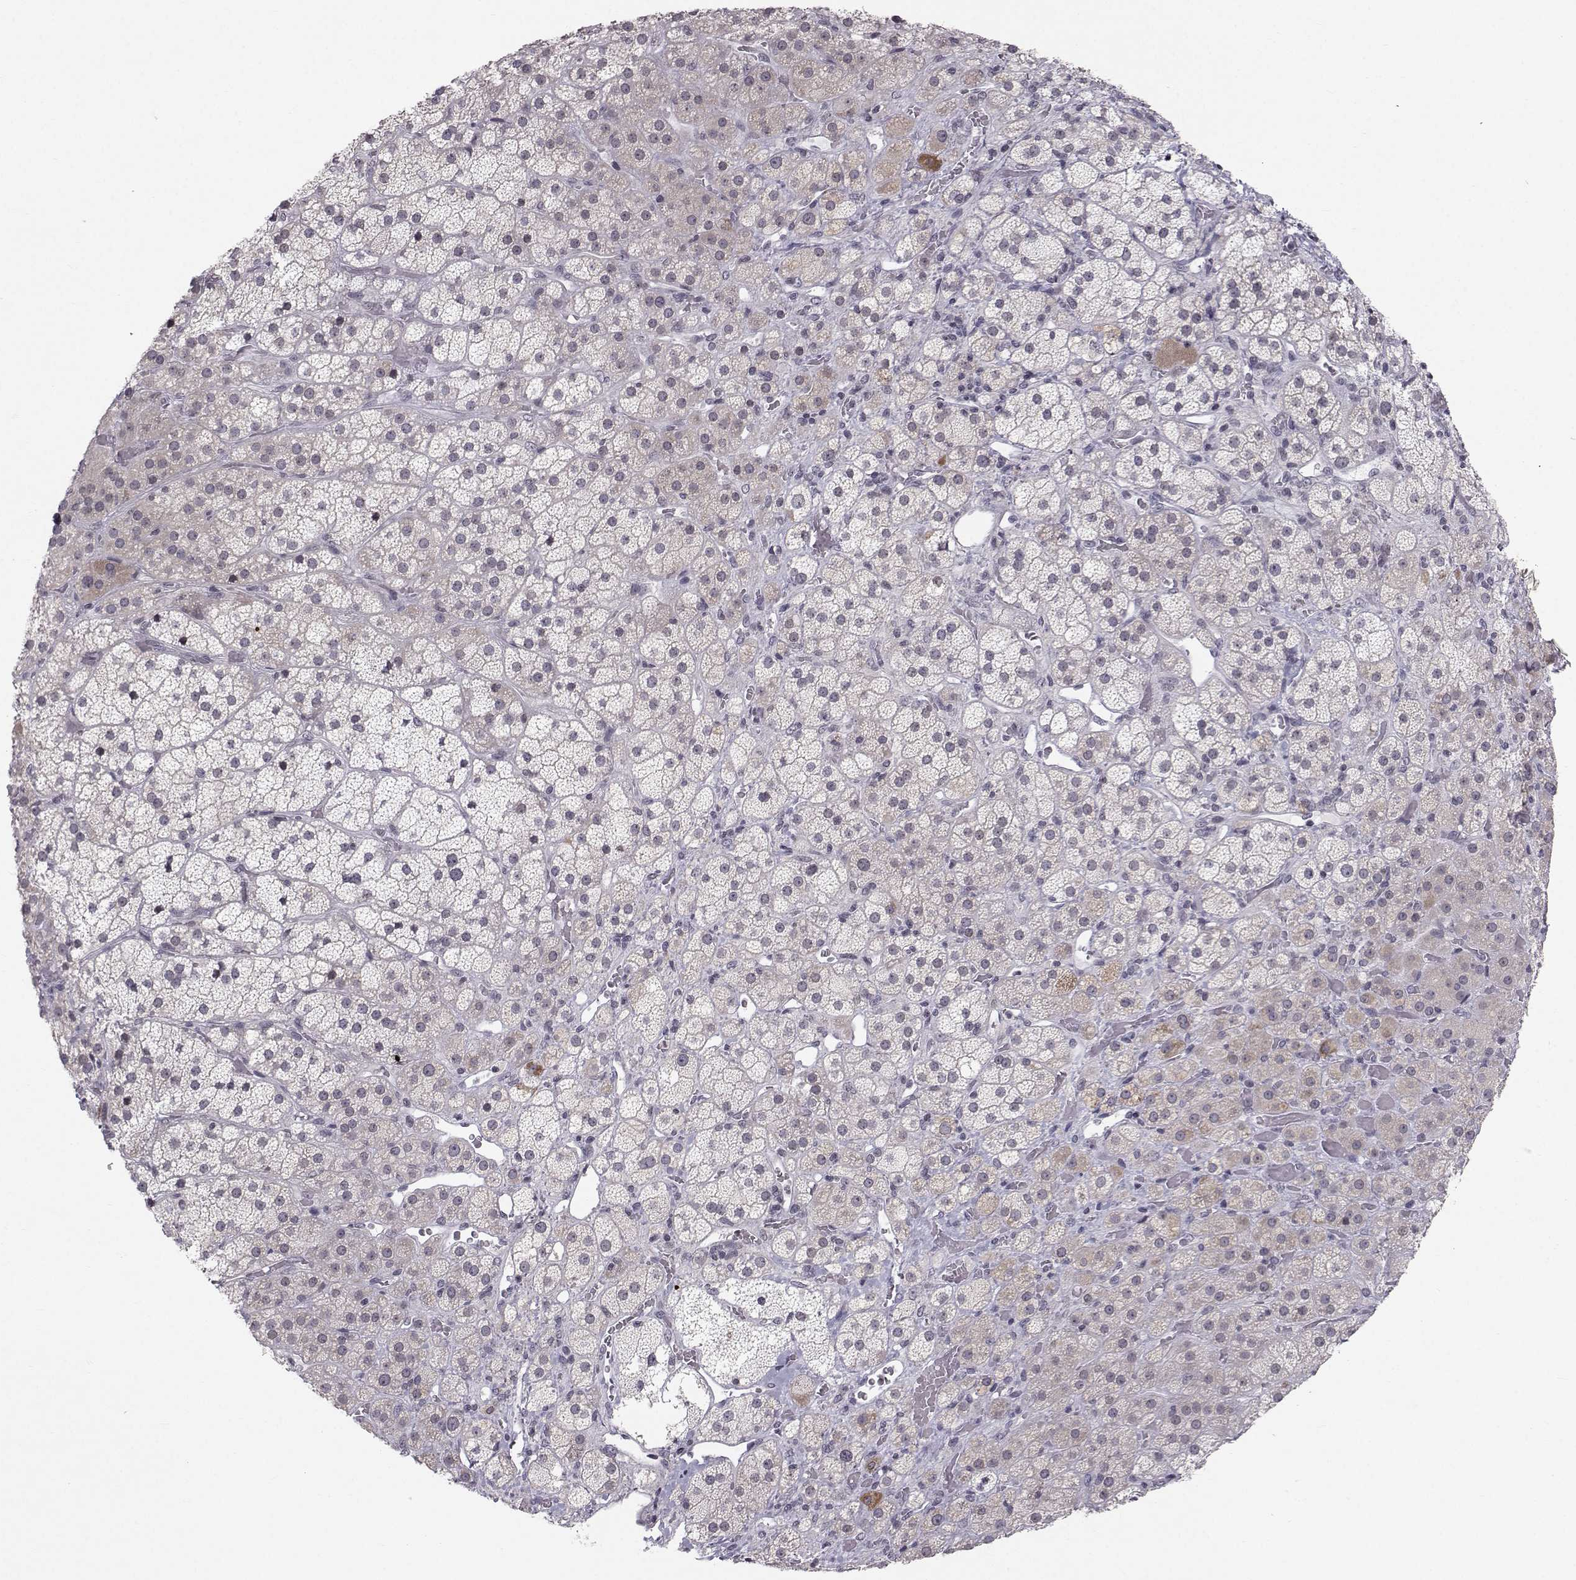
{"staining": {"intensity": "weak", "quantity": "<25%", "location": "cytoplasmic/membranous"}, "tissue": "adrenal gland", "cell_type": "Glandular cells", "image_type": "normal", "snomed": [{"axis": "morphology", "description": "Normal tissue, NOS"}, {"axis": "topography", "description": "Adrenal gland"}], "caption": "Immunohistochemistry (IHC) micrograph of benign human adrenal gland stained for a protein (brown), which reveals no staining in glandular cells.", "gene": "MARCHF4", "patient": {"sex": "male", "age": 57}}